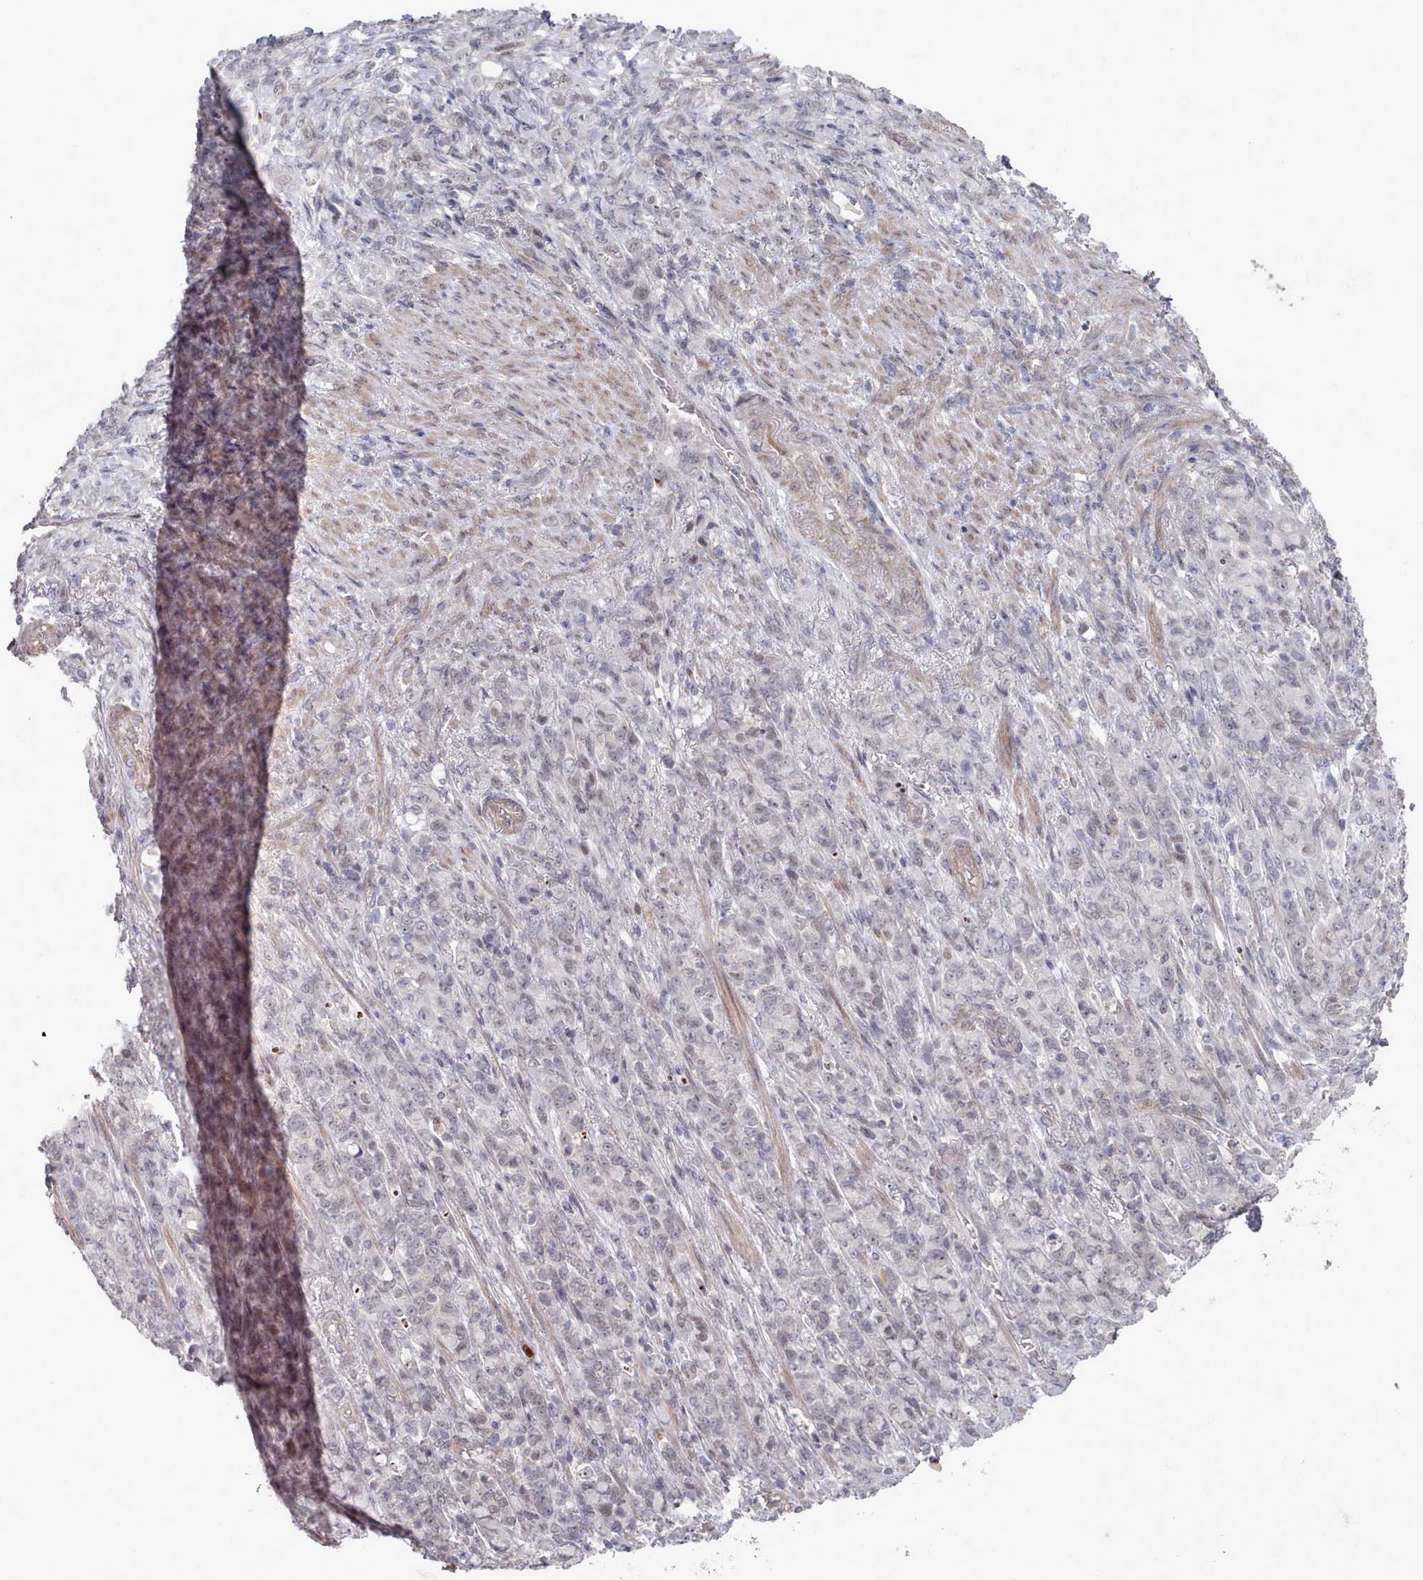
{"staining": {"intensity": "negative", "quantity": "none", "location": "none"}, "tissue": "stomach cancer", "cell_type": "Tumor cells", "image_type": "cancer", "snomed": [{"axis": "morphology", "description": "Adenocarcinoma, NOS"}, {"axis": "topography", "description": "Stomach"}], "caption": "Immunohistochemistry (IHC) image of neoplastic tissue: adenocarcinoma (stomach) stained with DAB demonstrates no significant protein expression in tumor cells.", "gene": "CPSF4", "patient": {"sex": "female", "age": 79}}